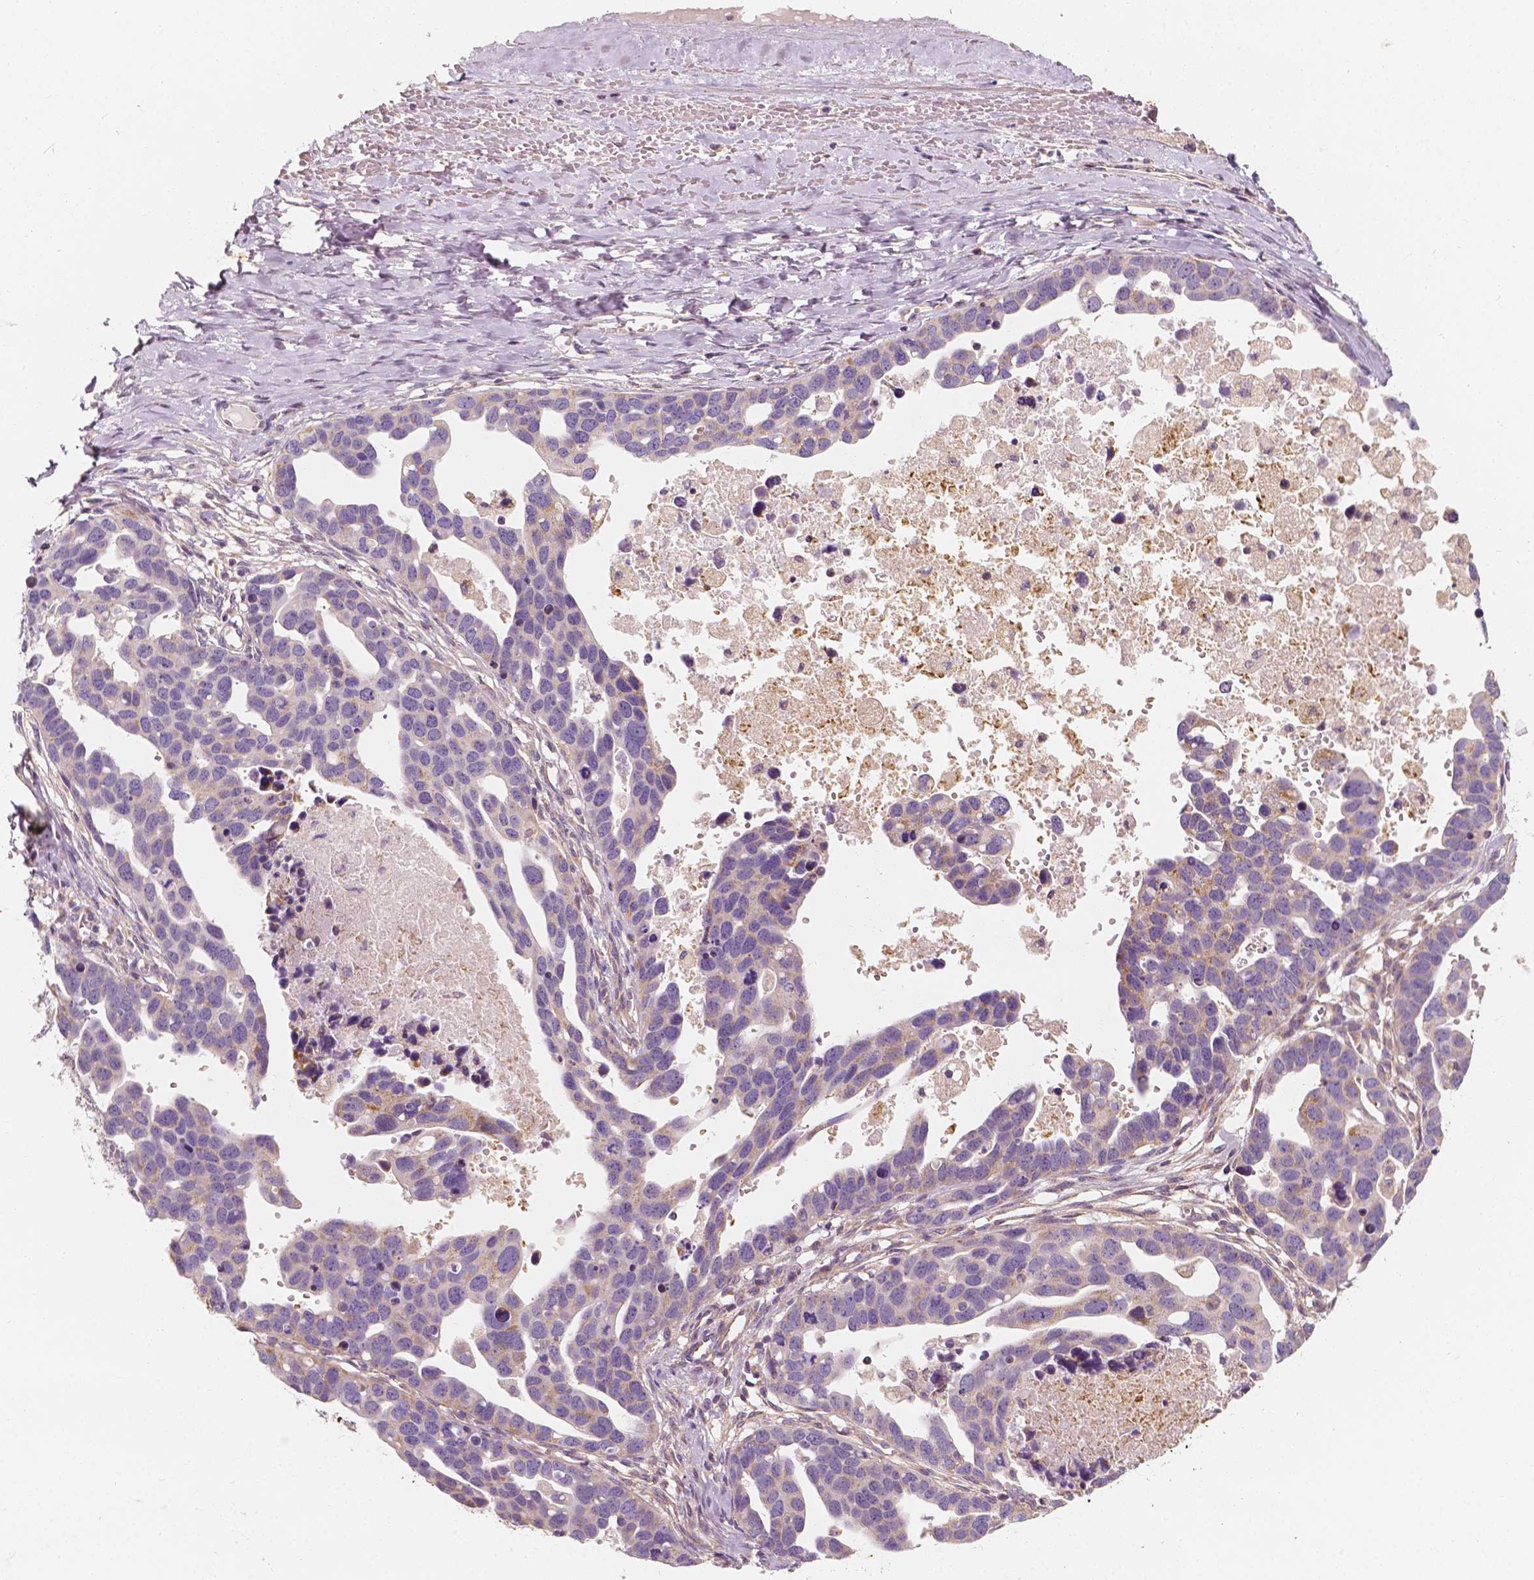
{"staining": {"intensity": "negative", "quantity": "none", "location": "none"}, "tissue": "ovarian cancer", "cell_type": "Tumor cells", "image_type": "cancer", "snomed": [{"axis": "morphology", "description": "Cystadenocarcinoma, serous, NOS"}, {"axis": "topography", "description": "Ovary"}], "caption": "An immunohistochemistry (IHC) photomicrograph of serous cystadenocarcinoma (ovarian) is shown. There is no staining in tumor cells of serous cystadenocarcinoma (ovarian).", "gene": "SHPK", "patient": {"sex": "female", "age": 54}}